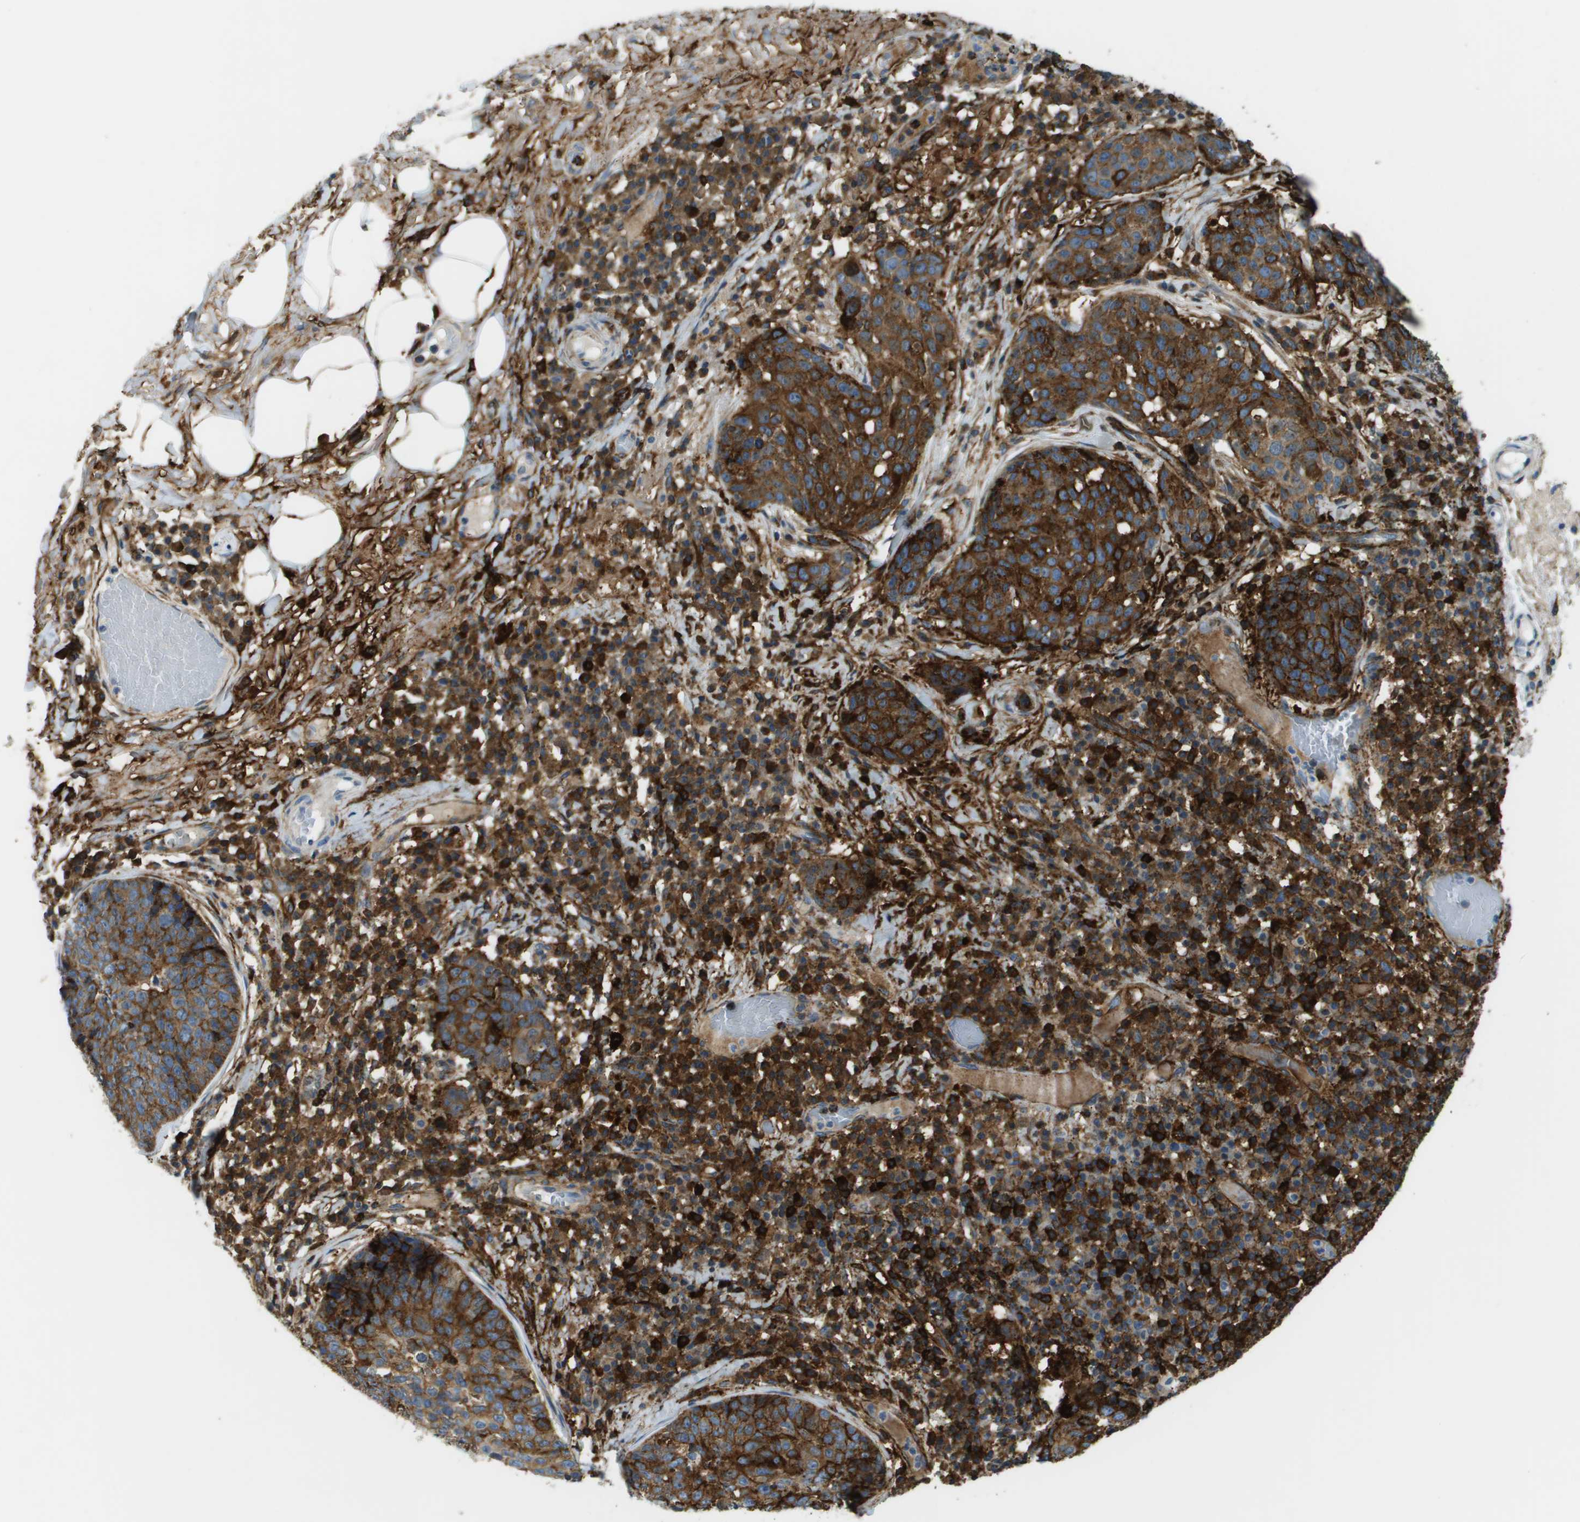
{"staining": {"intensity": "strong", "quantity": ">75%", "location": "cytoplasmic/membranous"}, "tissue": "skin cancer", "cell_type": "Tumor cells", "image_type": "cancer", "snomed": [{"axis": "morphology", "description": "Squamous cell carcinoma in situ, NOS"}, {"axis": "morphology", "description": "Squamous cell carcinoma, NOS"}, {"axis": "topography", "description": "Skin"}], "caption": "Human squamous cell carcinoma (skin) stained for a protein (brown) demonstrates strong cytoplasmic/membranous positive expression in approximately >75% of tumor cells.", "gene": "SDC1", "patient": {"sex": "male", "age": 93}}